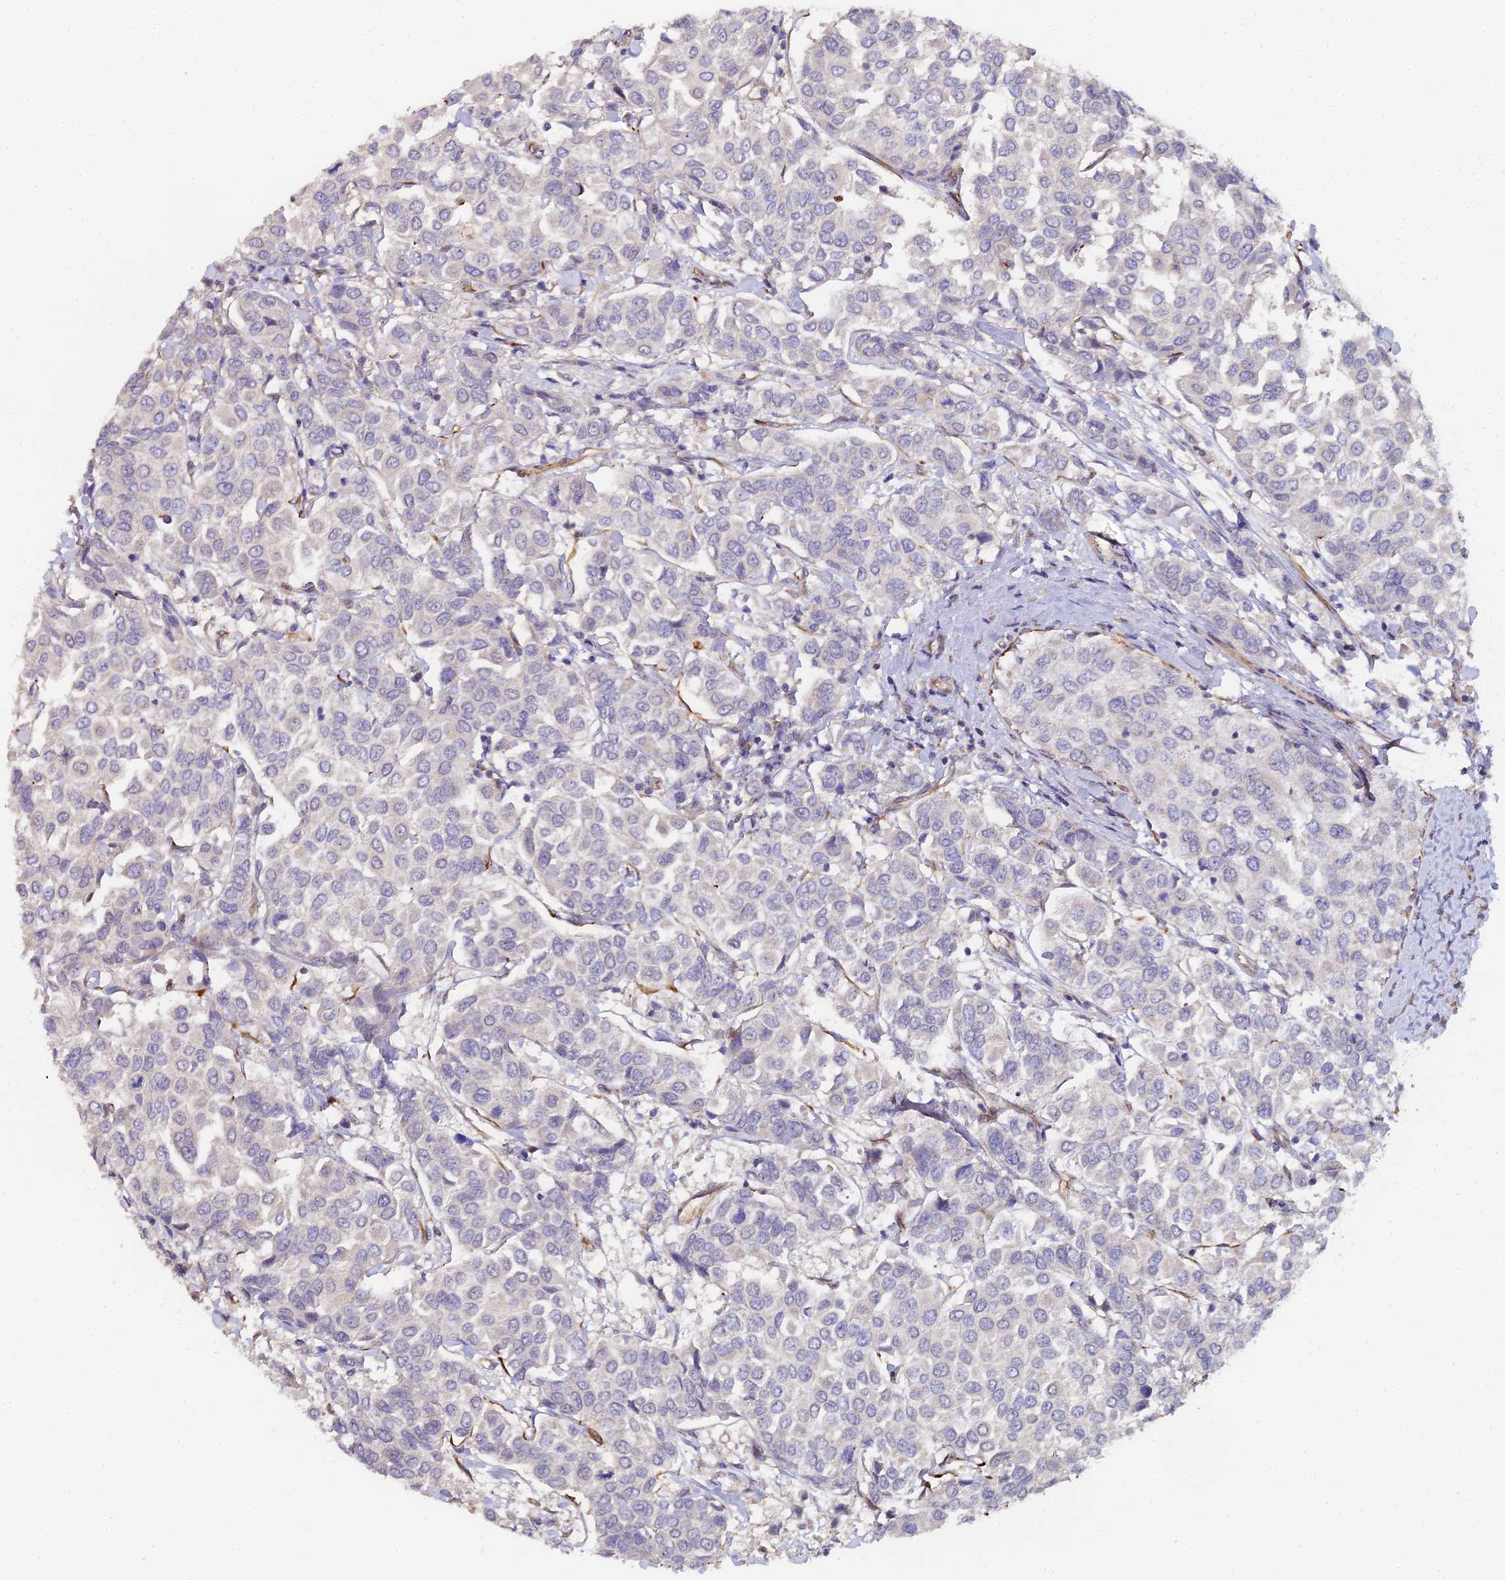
{"staining": {"intensity": "negative", "quantity": "none", "location": "none"}, "tissue": "breast cancer", "cell_type": "Tumor cells", "image_type": "cancer", "snomed": [{"axis": "morphology", "description": "Duct carcinoma"}, {"axis": "topography", "description": "Breast"}], "caption": "DAB immunohistochemical staining of human breast cancer (intraductal carcinoma) exhibits no significant positivity in tumor cells.", "gene": "C4orf19", "patient": {"sex": "female", "age": 55}}